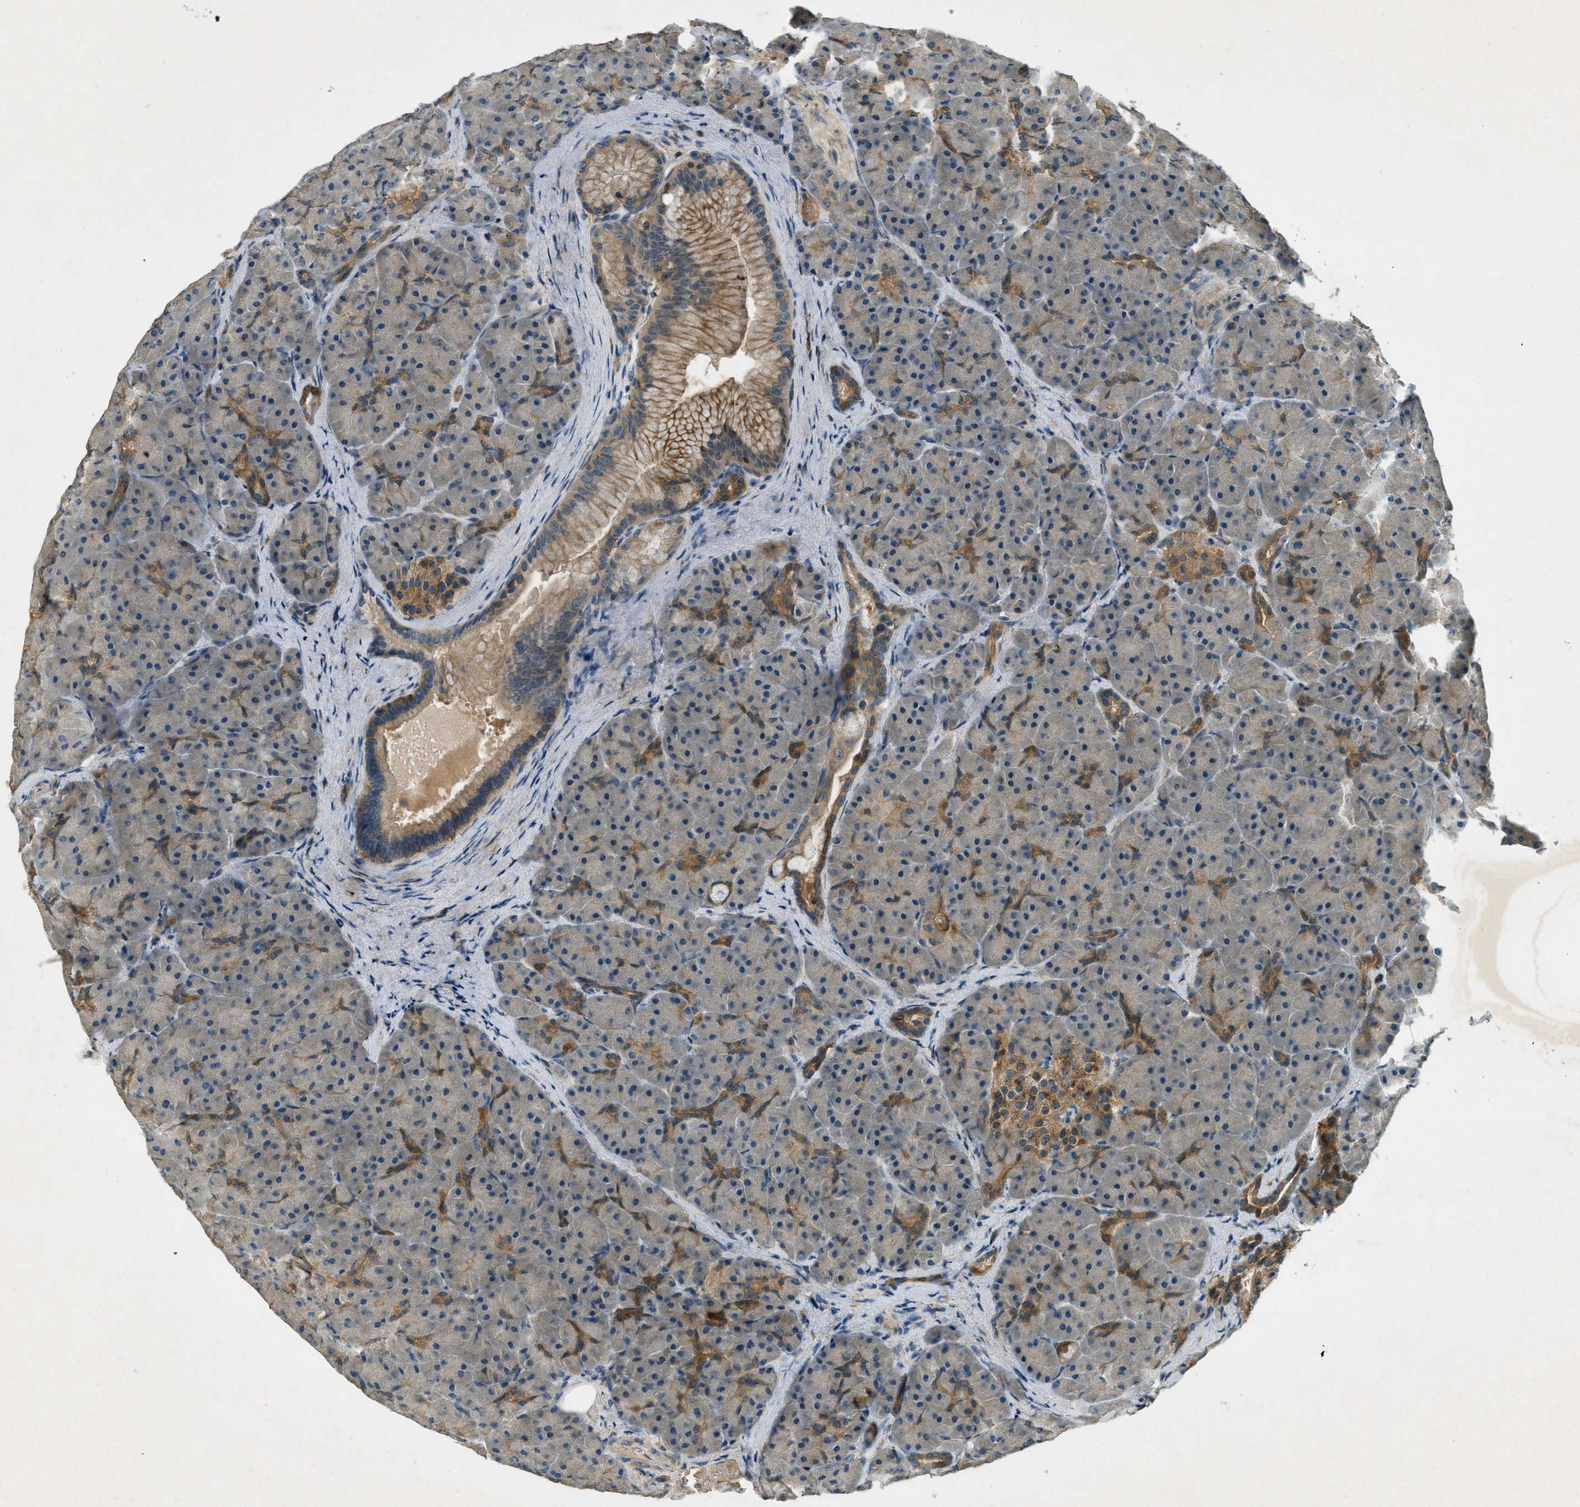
{"staining": {"intensity": "moderate", "quantity": "25%-75%", "location": "cytoplasmic/membranous"}, "tissue": "pancreas", "cell_type": "Exocrine glandular cells", "image_type": "normal", "snomed": [{"axis": "morphology", "description": "Normal tissue, NOS"}, {"axis": "topography", "description": "Pancreas"}], "caption": "Pancreas stained for a protein (brown) exhibits moderate cytoplasmic/membranous positive staining in approximately 25%-75% of exocrine glandular cells.", "gene": "NUDT4B", "patient": {"sex": "male", "age": 66}}